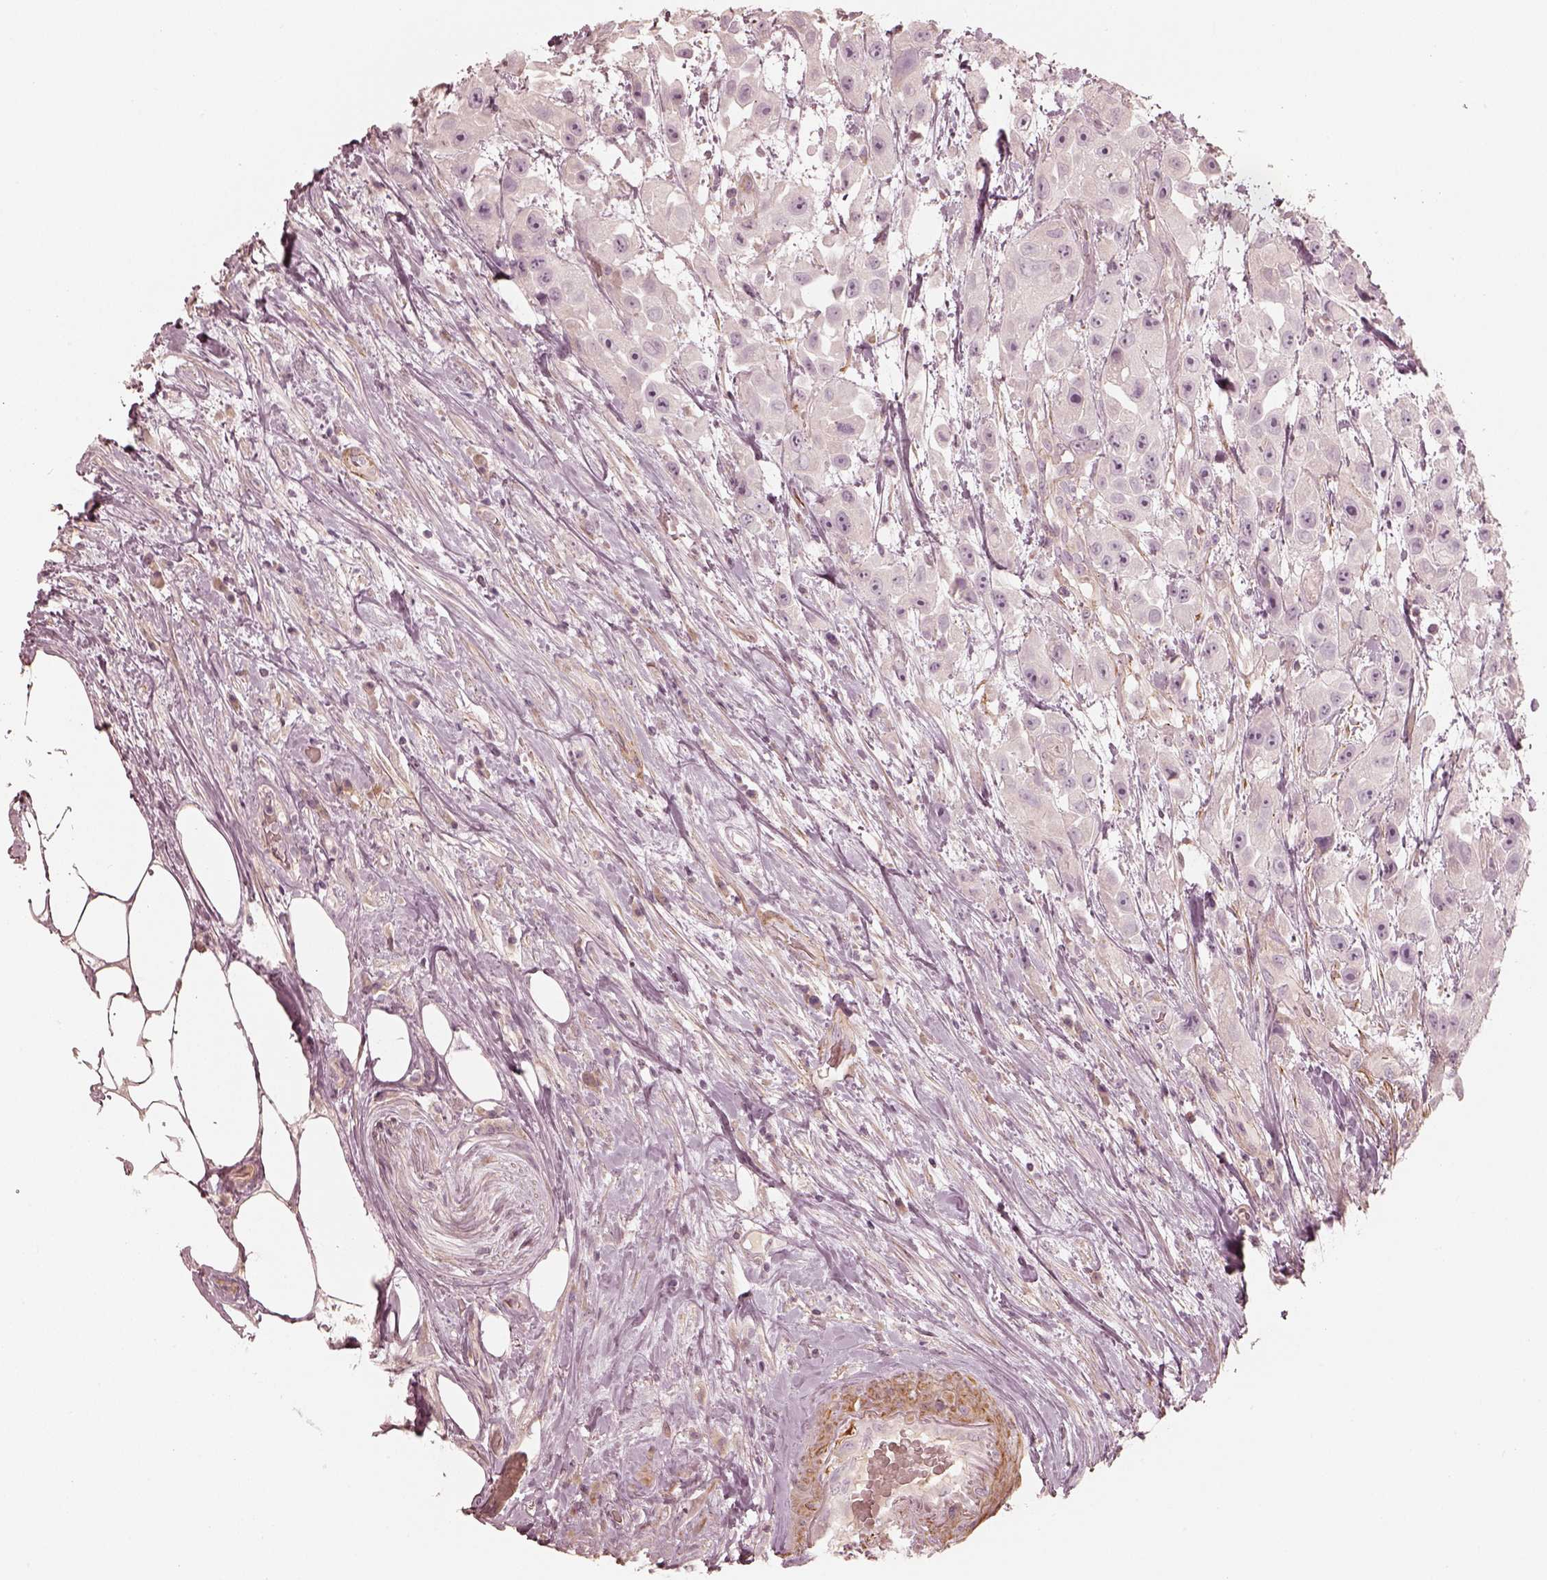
{"staining": {"intensity": "negative", "quantity": "none", "location": "none"}, "tissue": "urothelial cancer", "cell_type": "Tumor cells", "image_type": "cancer", "snomed": [{"axis": "morphology", "description": "Urothelial carcinoma, High grade"}, {"axis": "topography", "description": "Urinary bladder"}], "caption": "High-grade urothelial carcinoma stained for a protein using IHC reveals no staining tumor cells.", "gene": "KCNJ9", "patient": {"sex": "male", "age": 79}}